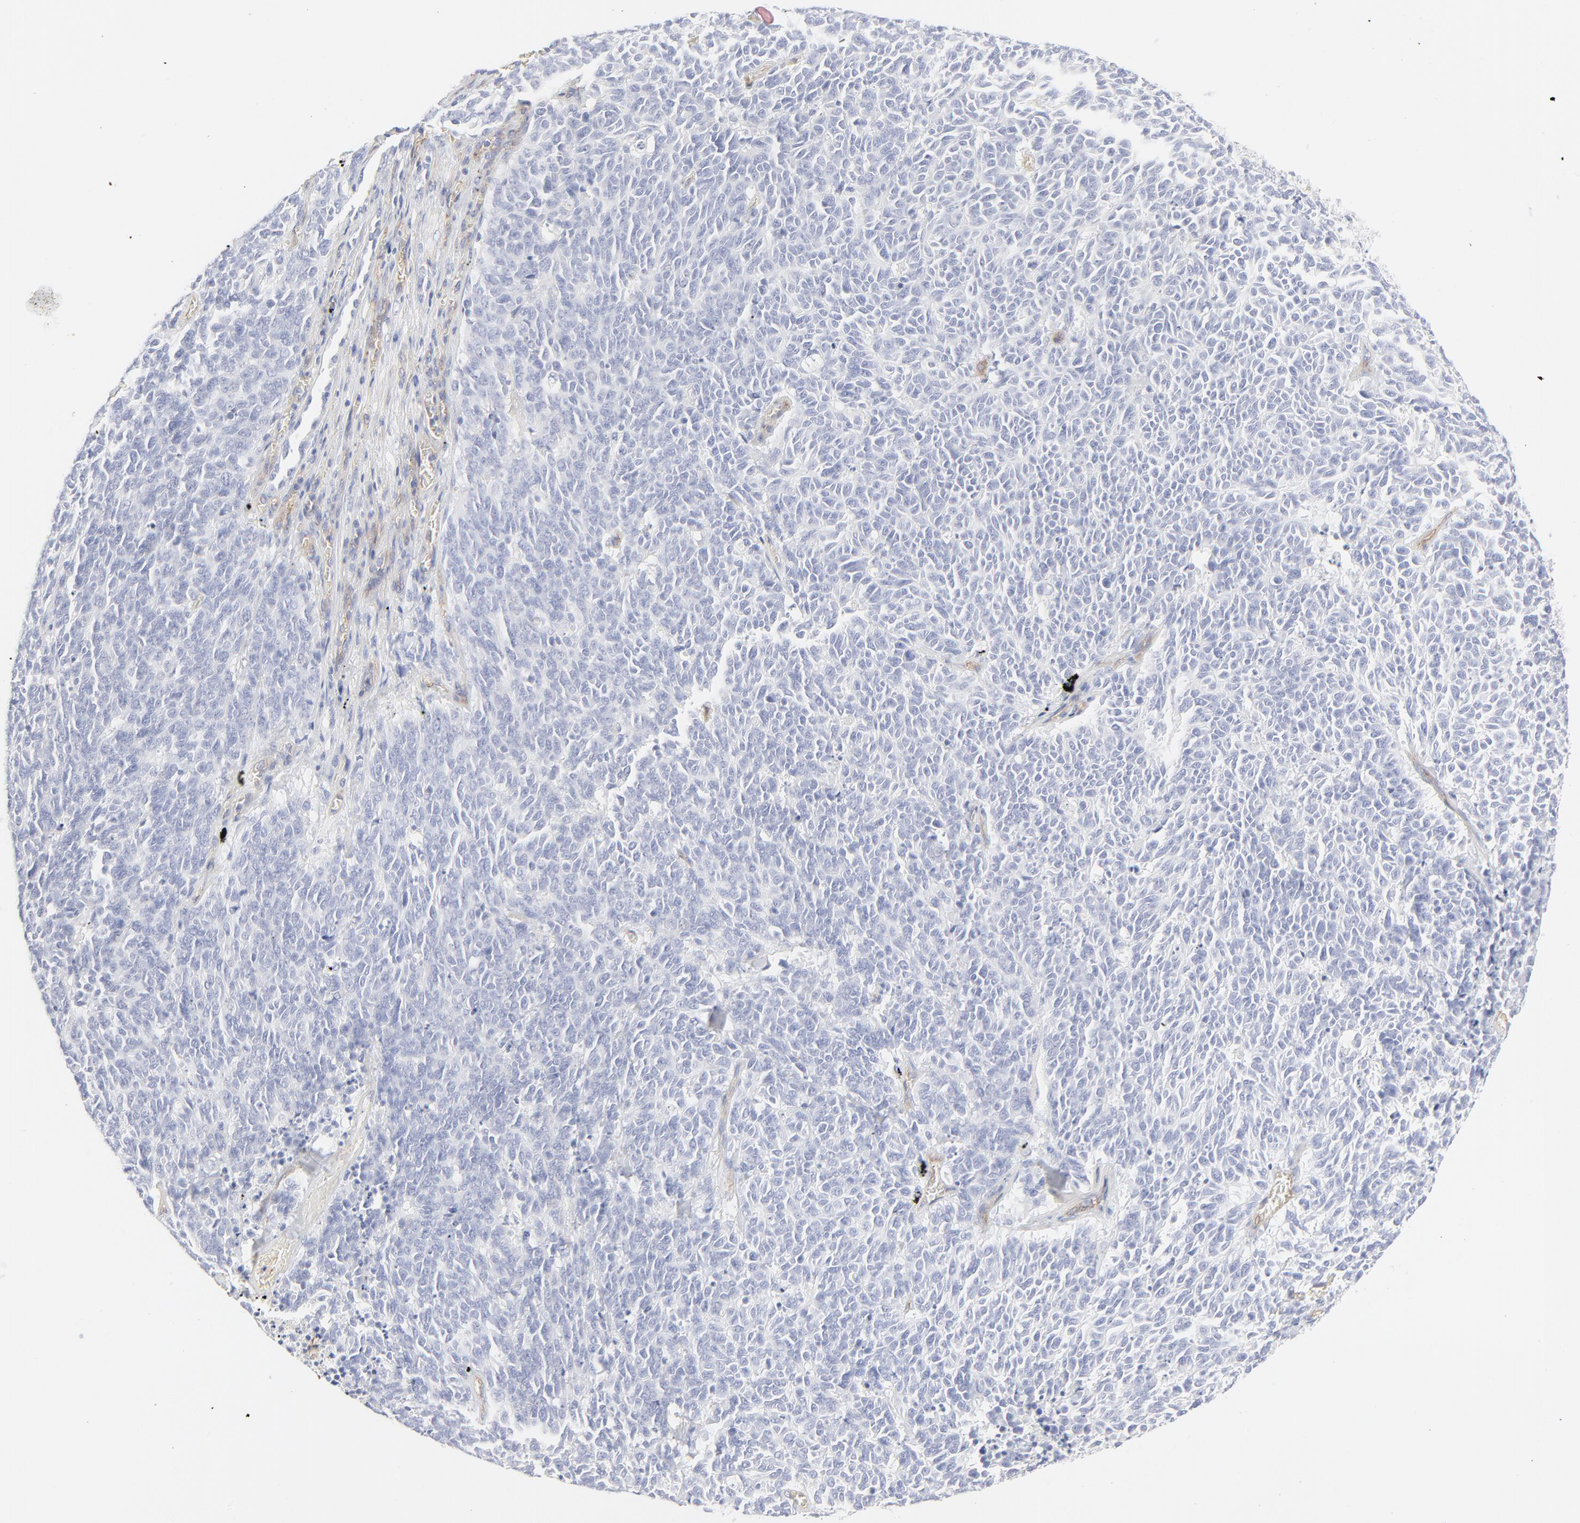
{"staining": {"intensity": "negative", "quantity": "none", "location": "none"}, "tissue": "lung cancer", "cell_type": "Tumor cells", "image_type": "cancer", "snomed": [{"axis": "morphology", "description": "Neoplasm, malignant, NOS"}, {"axis": "topography", "description": "Lung"}], "caption": "An immunohistochemistry (IHC) photomicrograph of malignant neoplasm (lung) is shown. There is no staining in tumor cells of malignant neoplasm (lung). The staining is performed using DAB brown chromogen with nuclei counter-stained in using hematoxylin.", "gene": "ITGA5", "patient": {"sex": "female", "age": 58}}